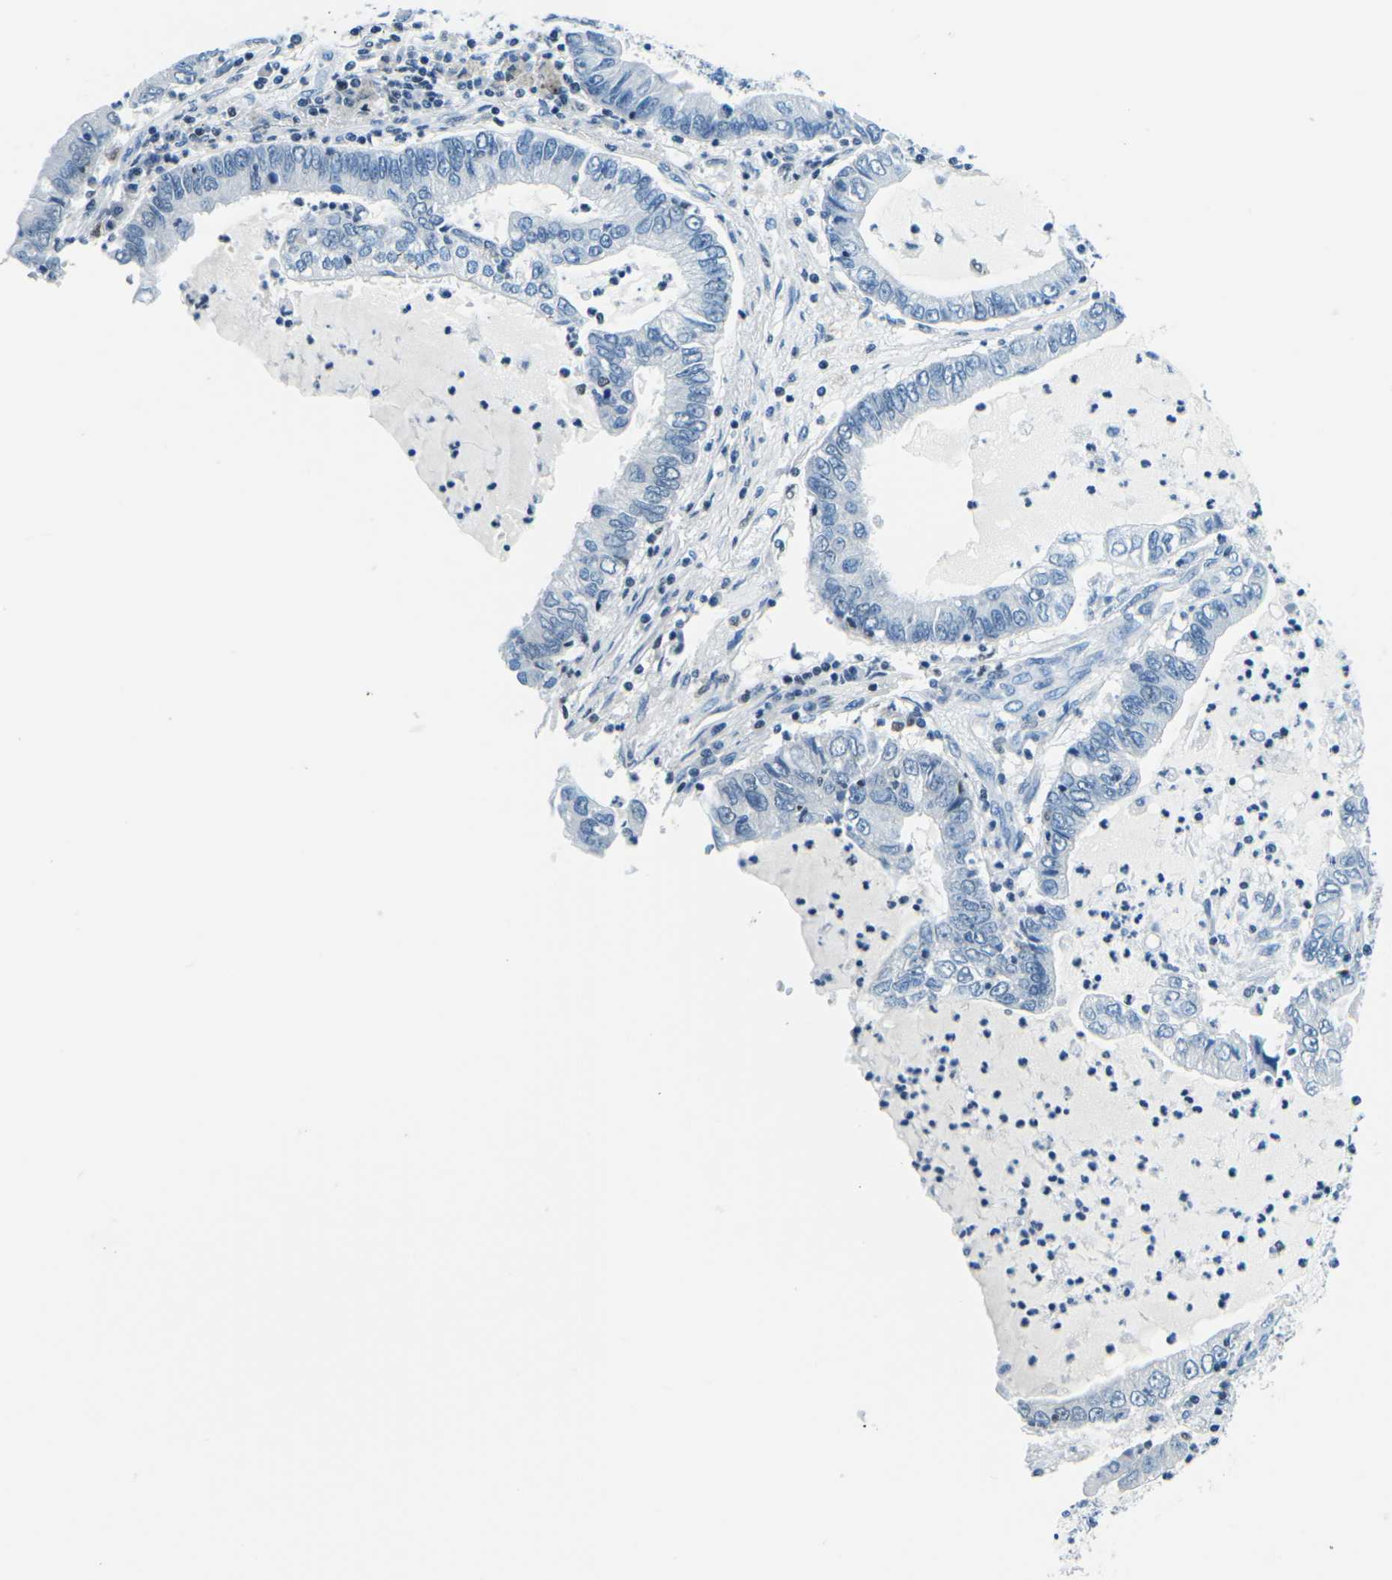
{"staining": {"intensity": "negative", "quantity": "none", "location": "none"}, "tissue": "lung cancer", "cell_type": "Tumor cells", "image_type": "cancer", "snomed": [{"axis": "morphology", "description": "Adenocarcinoma, NOS"}, {"axis": "topography", "description": "Lung"}], "caption": "A micrograph of human adenocarcinoma (lung) is negative for staining in tumor cells.", "gene": "CELF2", "patient": {"sex": "female", "age": 51}}